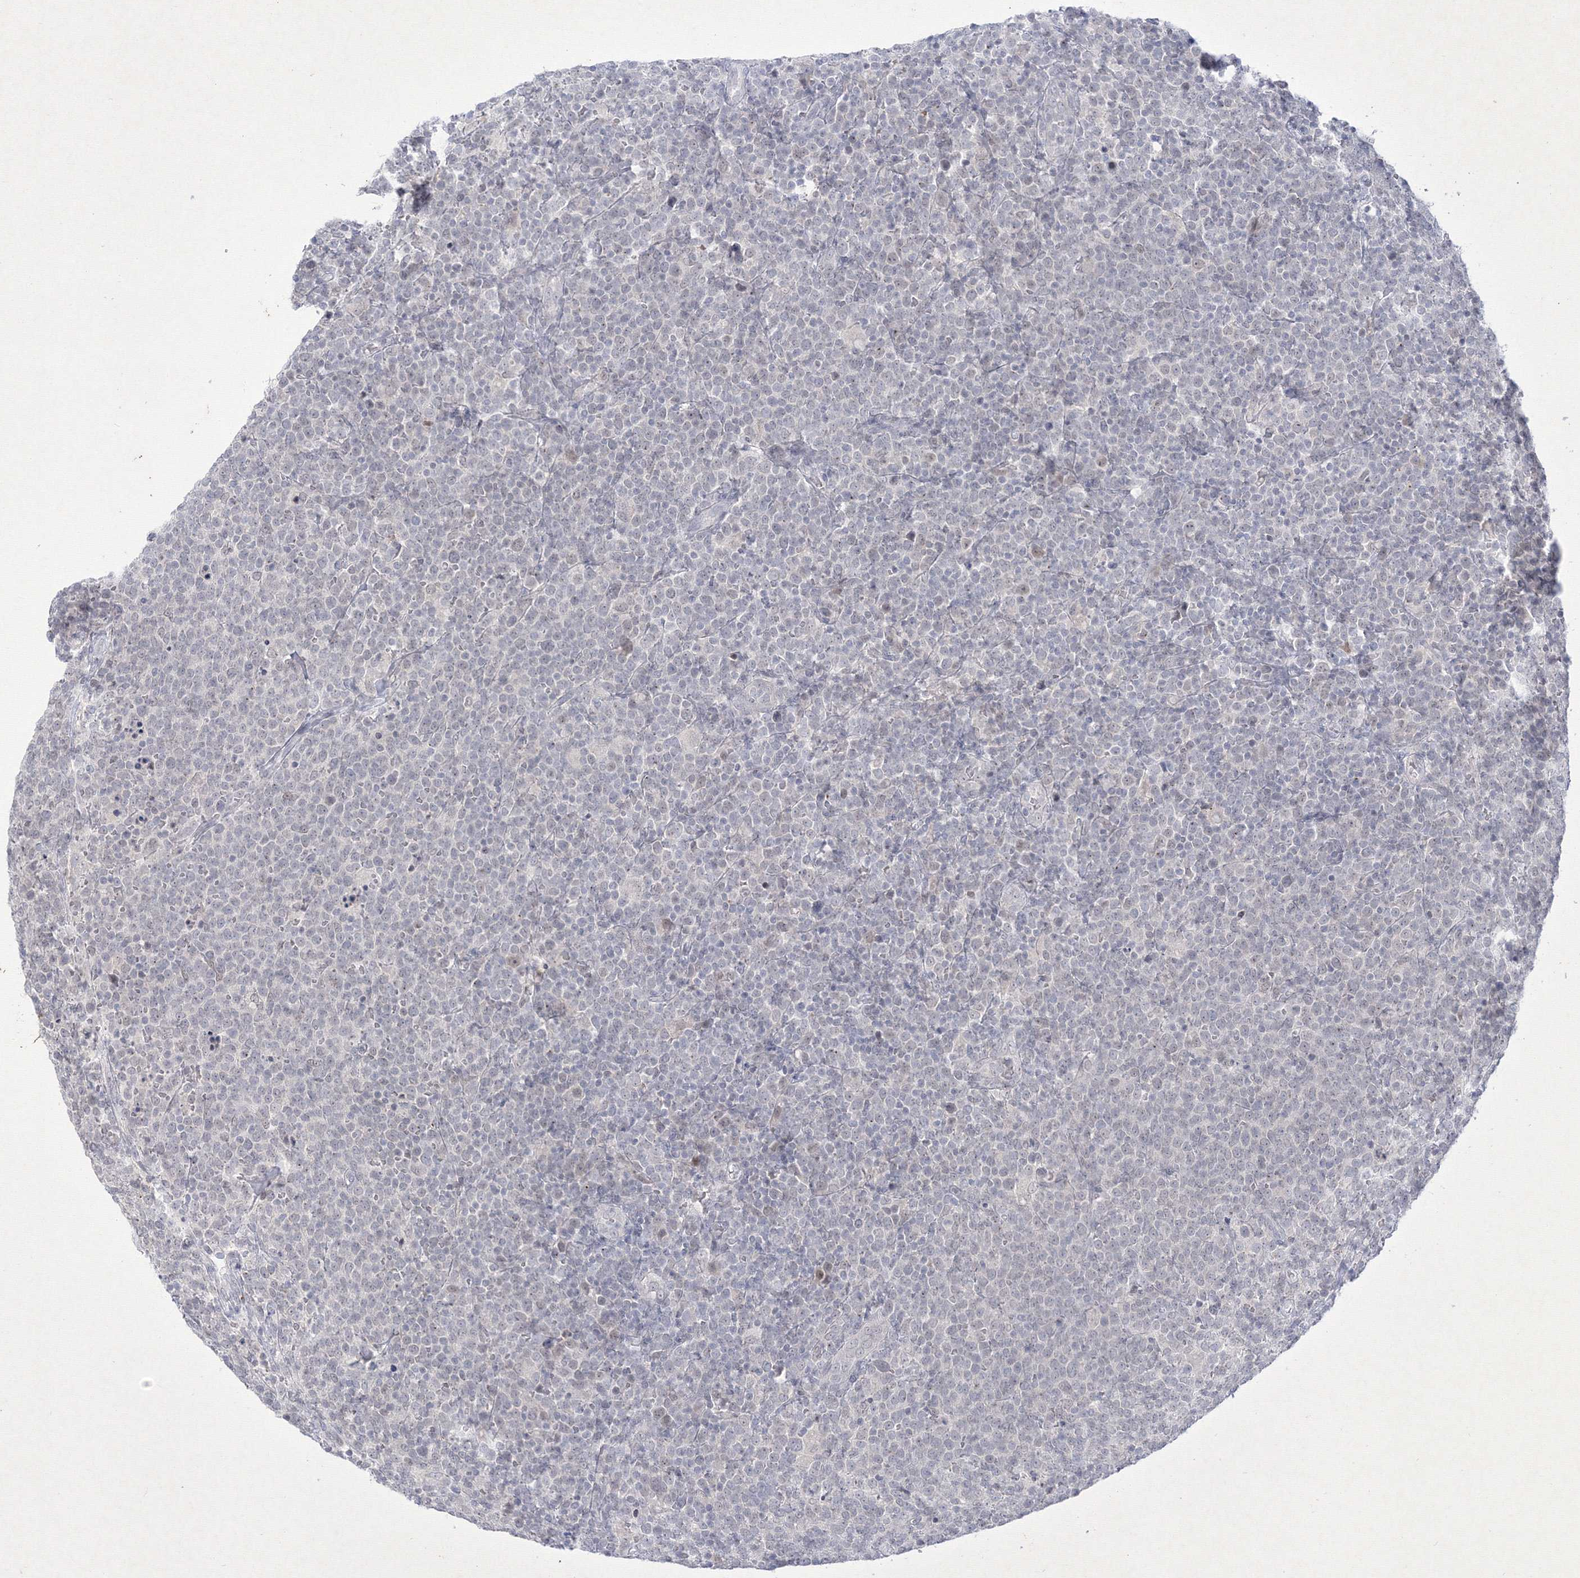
{"staining": {"intensity": "negative", "quantity": "none", "location": "none"}, "tissue": "lymphoma", "cell_type": "Tumor cells", "image_type": "cancer", "snomed": [{"axis": "morphology", "description": "Malignant lymphoma, non-Hodgkin's type, High grade"}, {"axis": "topography", "description": "Lymph node"}], "caption": "DAB immunohistochemical staining of human lymphoma demonstrates no significant expression in tumor cells.", "gene": "NXPE3", "patient": {"sex": "male", "age": 61}}